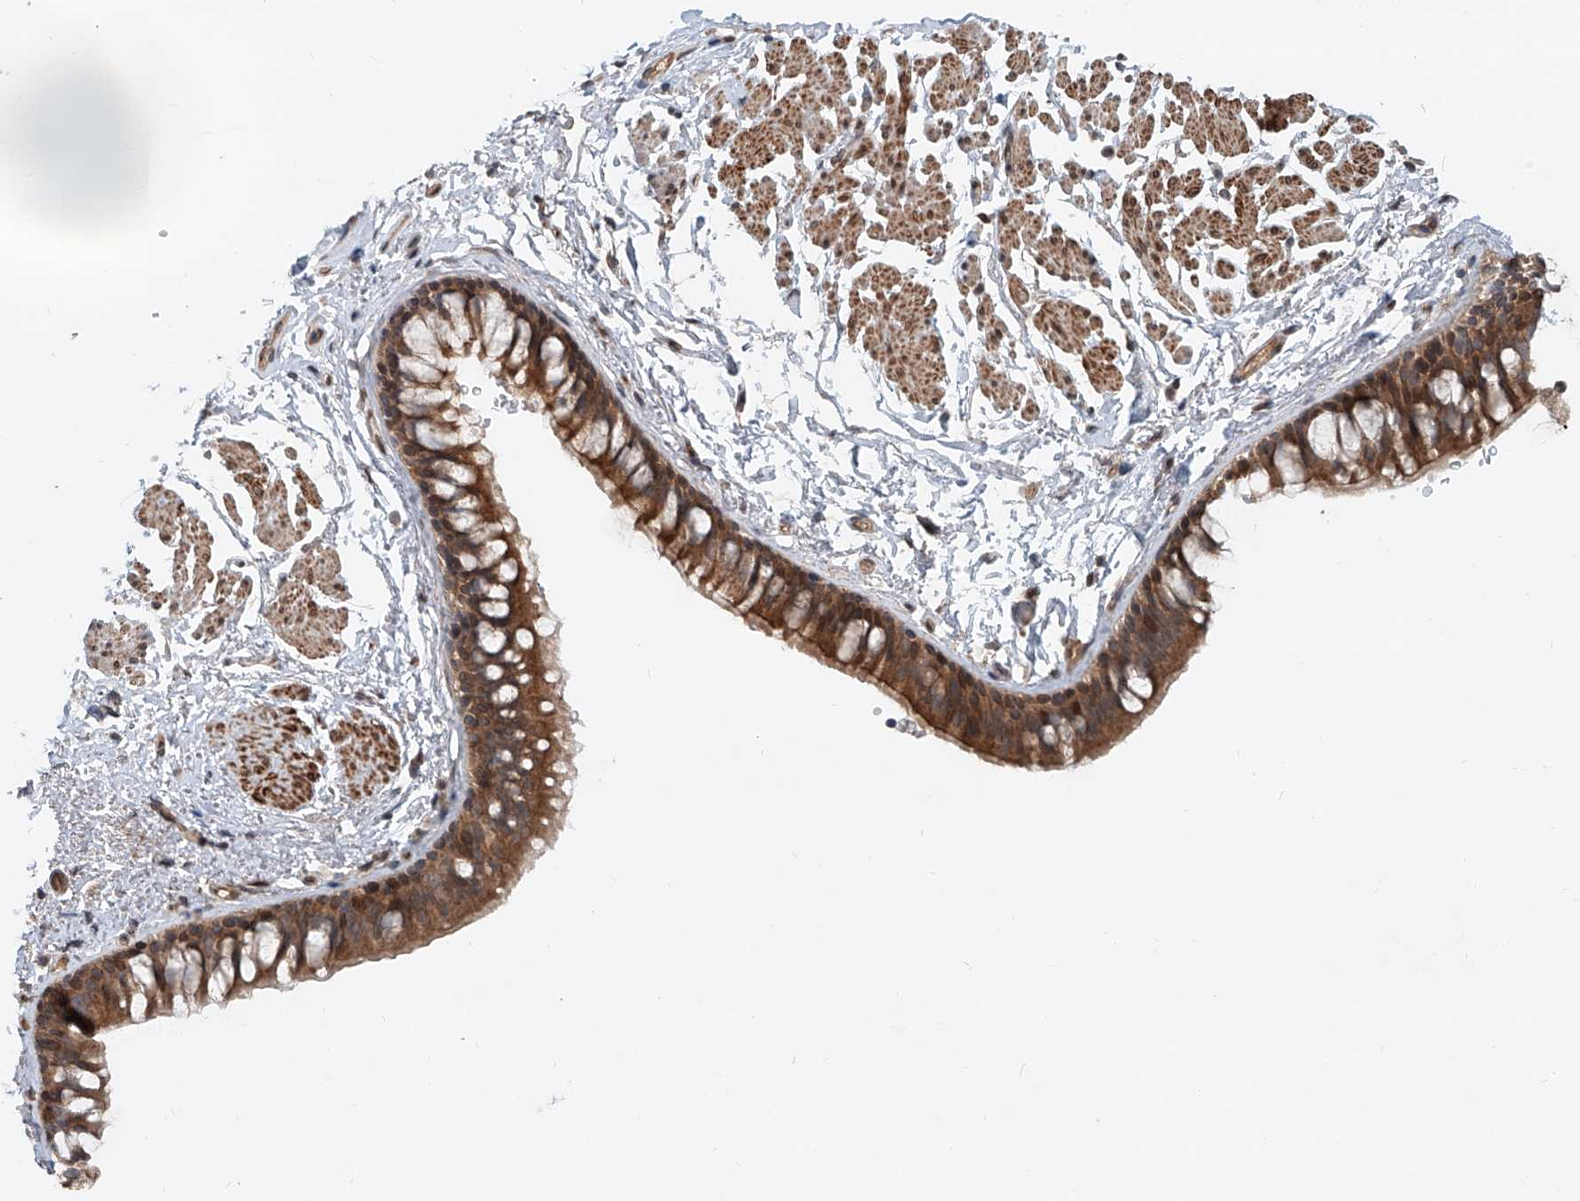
{"staining": {"intensity": "moderate", "quantity": ">75%", "location": "cytoplasmic/membranous"}, "tissue": "bronchus", "cell_type": "Respiratory epithelial cells", "image_type": "normal", "snomed": [{"axis": "morphology", "description": "Normal tissue, NOS"}, {"axis": "topography", "description": "Cartilage tissue"}, {"axis": "topography", "description": "Bronchus"}], "caption": "Bronchus stained with IHC demonstrates moderate cytoplasmic/membranous staining in approximately >75% of respiratory epithelial cells.", "gene": "SASH1", "patient": {"sex": "female", "age": 73}}